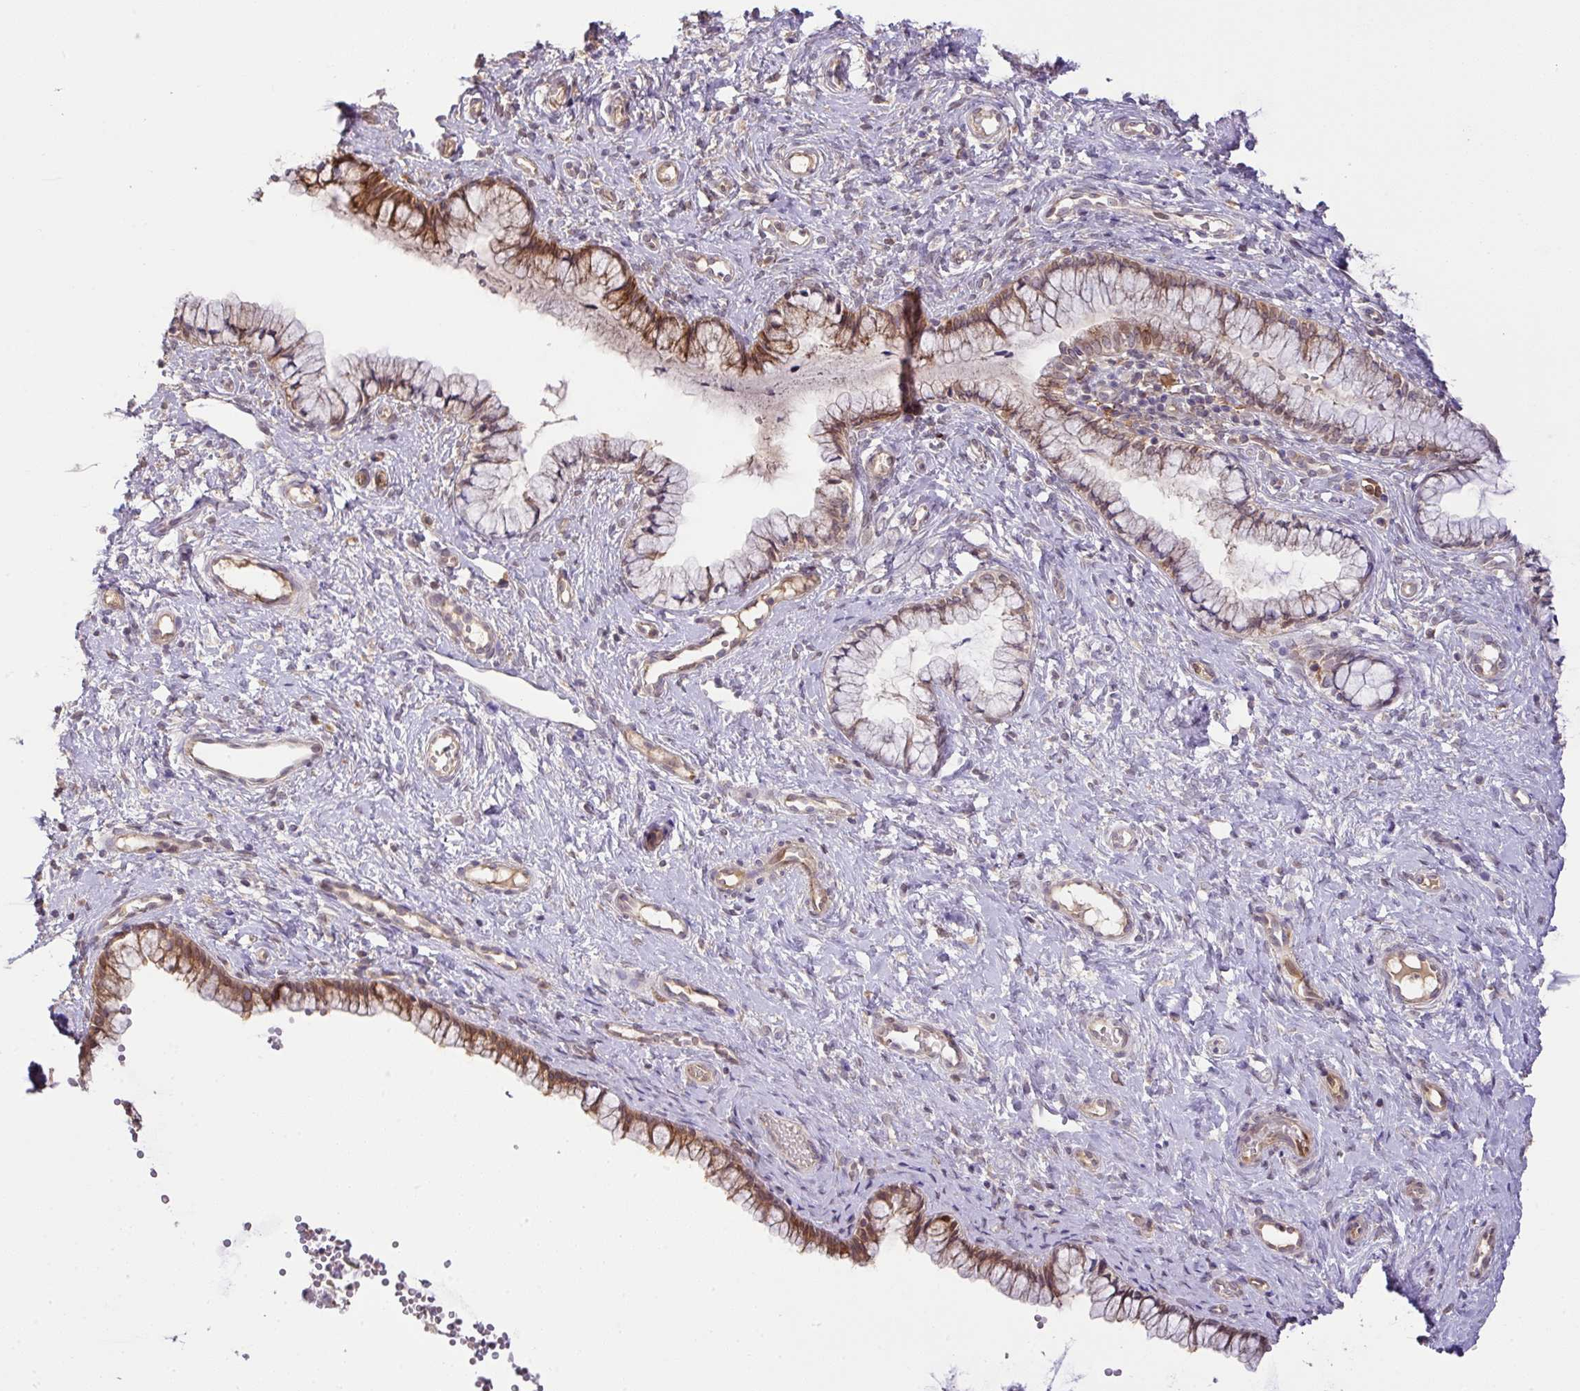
{"staining": {"intensity": "moderate", "quantity": ">75%", "location": "cytoplasmic/membranous"}, "tissue": "cervix", "cell_type": "Glandular cells", "image_type": "normal", "snomed": [{"axis": "morphology", "description": "Normal tissue, NOS"}, {"axis": "topography", "description": "Cervix"}], "caption": "The micrograph demonstrates a brown stain indicating the presence of a protein in the cytoplasmic/membranous of glandular cells in cervix.", "gene": "GCNT7", "patient": {"sex": "female", "age": 36}}